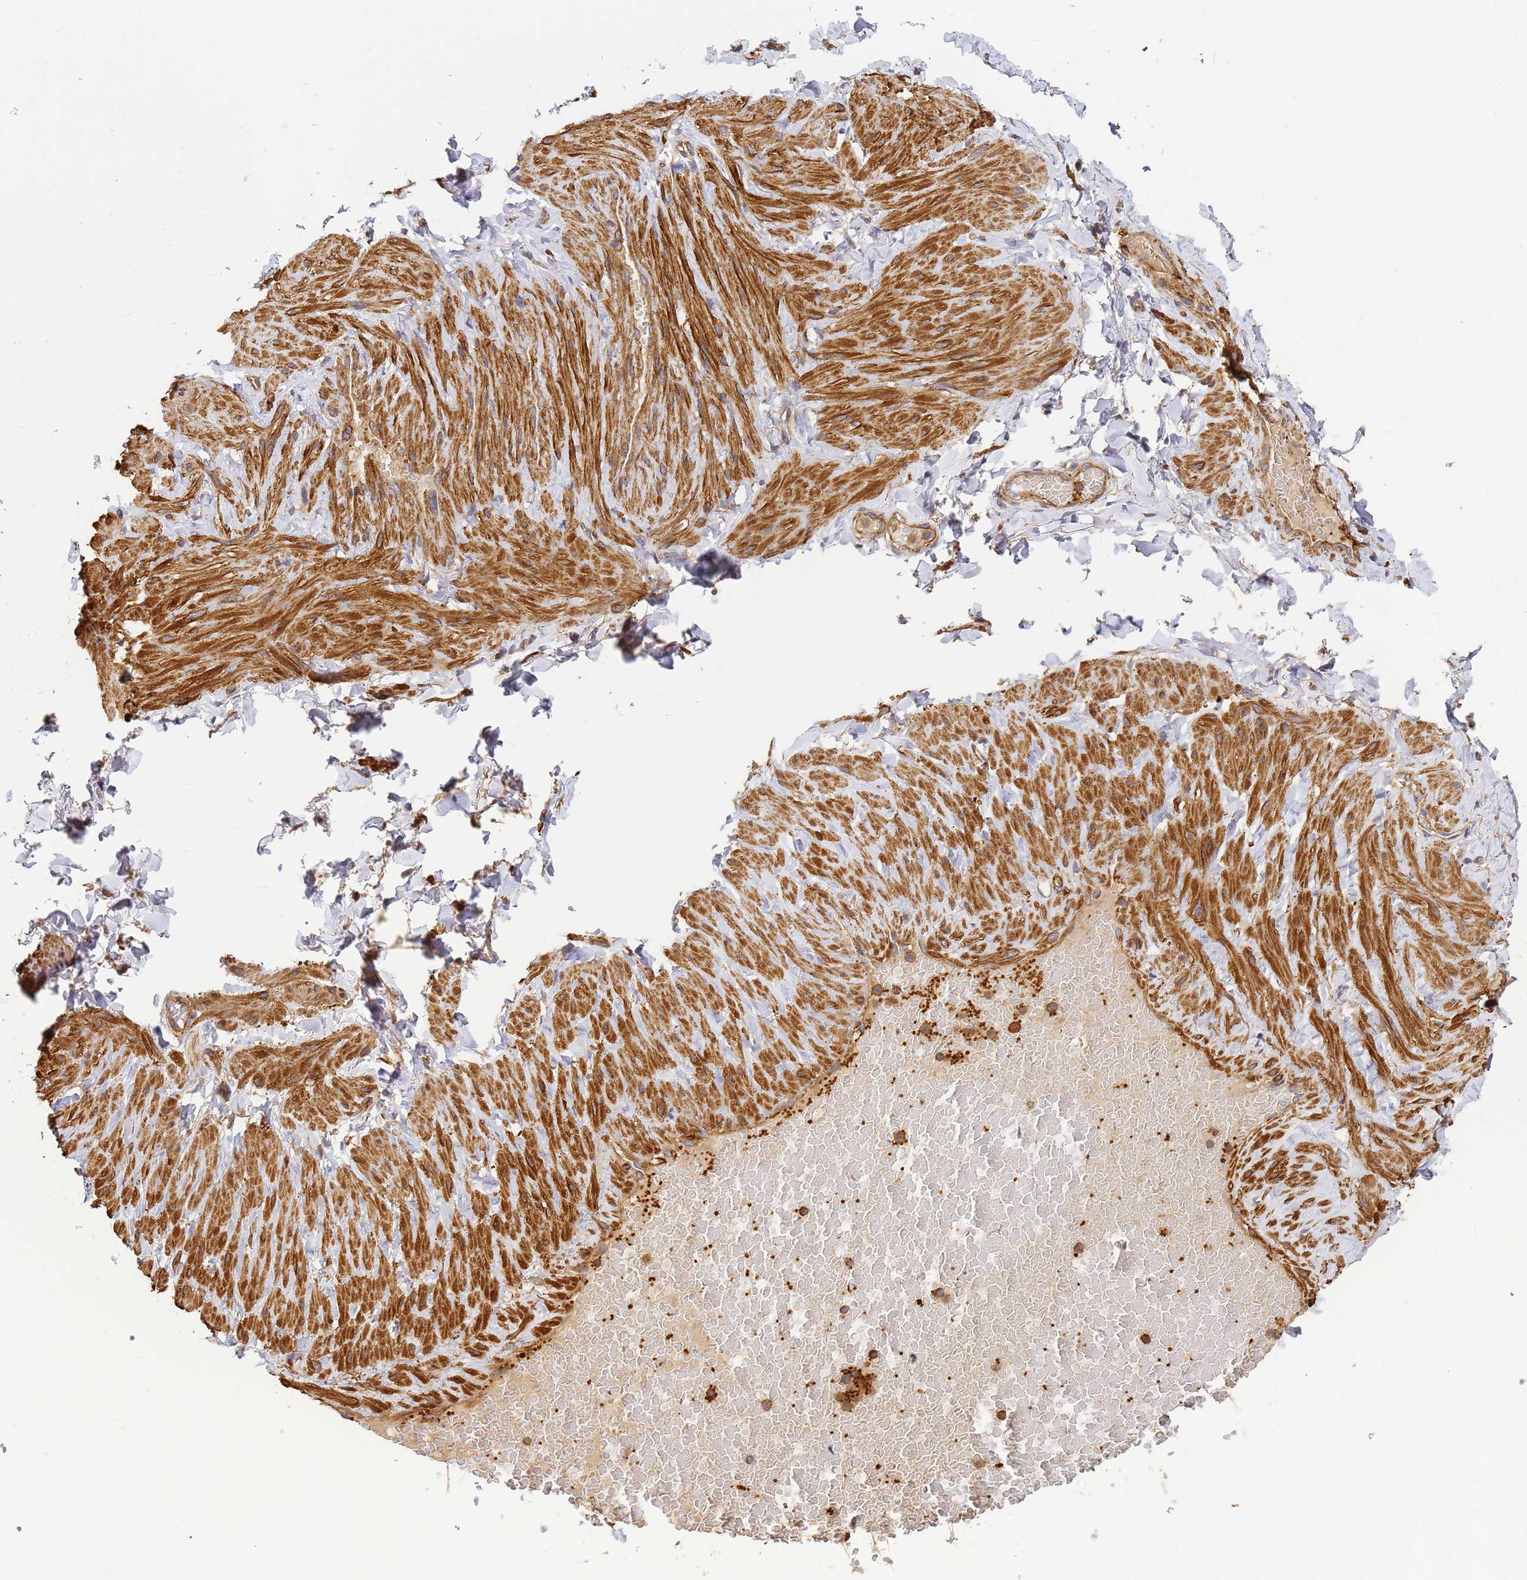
{"staining": {"intensity": "negative", "quantity": "none", "location": "none"}, "tissue": "adipose tissue", "cell_type": "Adipocytes", "image_type": "normal", "snomed": [{"axis": "morphology", "description": "Normal tissue, NOS"}, {"axis": "topography", "description": "Soft tissue"}, {"axis": "topography", "description": "Vascular tissue"}], "caption": "The immunohistochemistry micrograph has no significant staining in adipocytes of adipose tissue.", "gene": "C2CD5", "patient": {"sex": "male", "age": 54}}